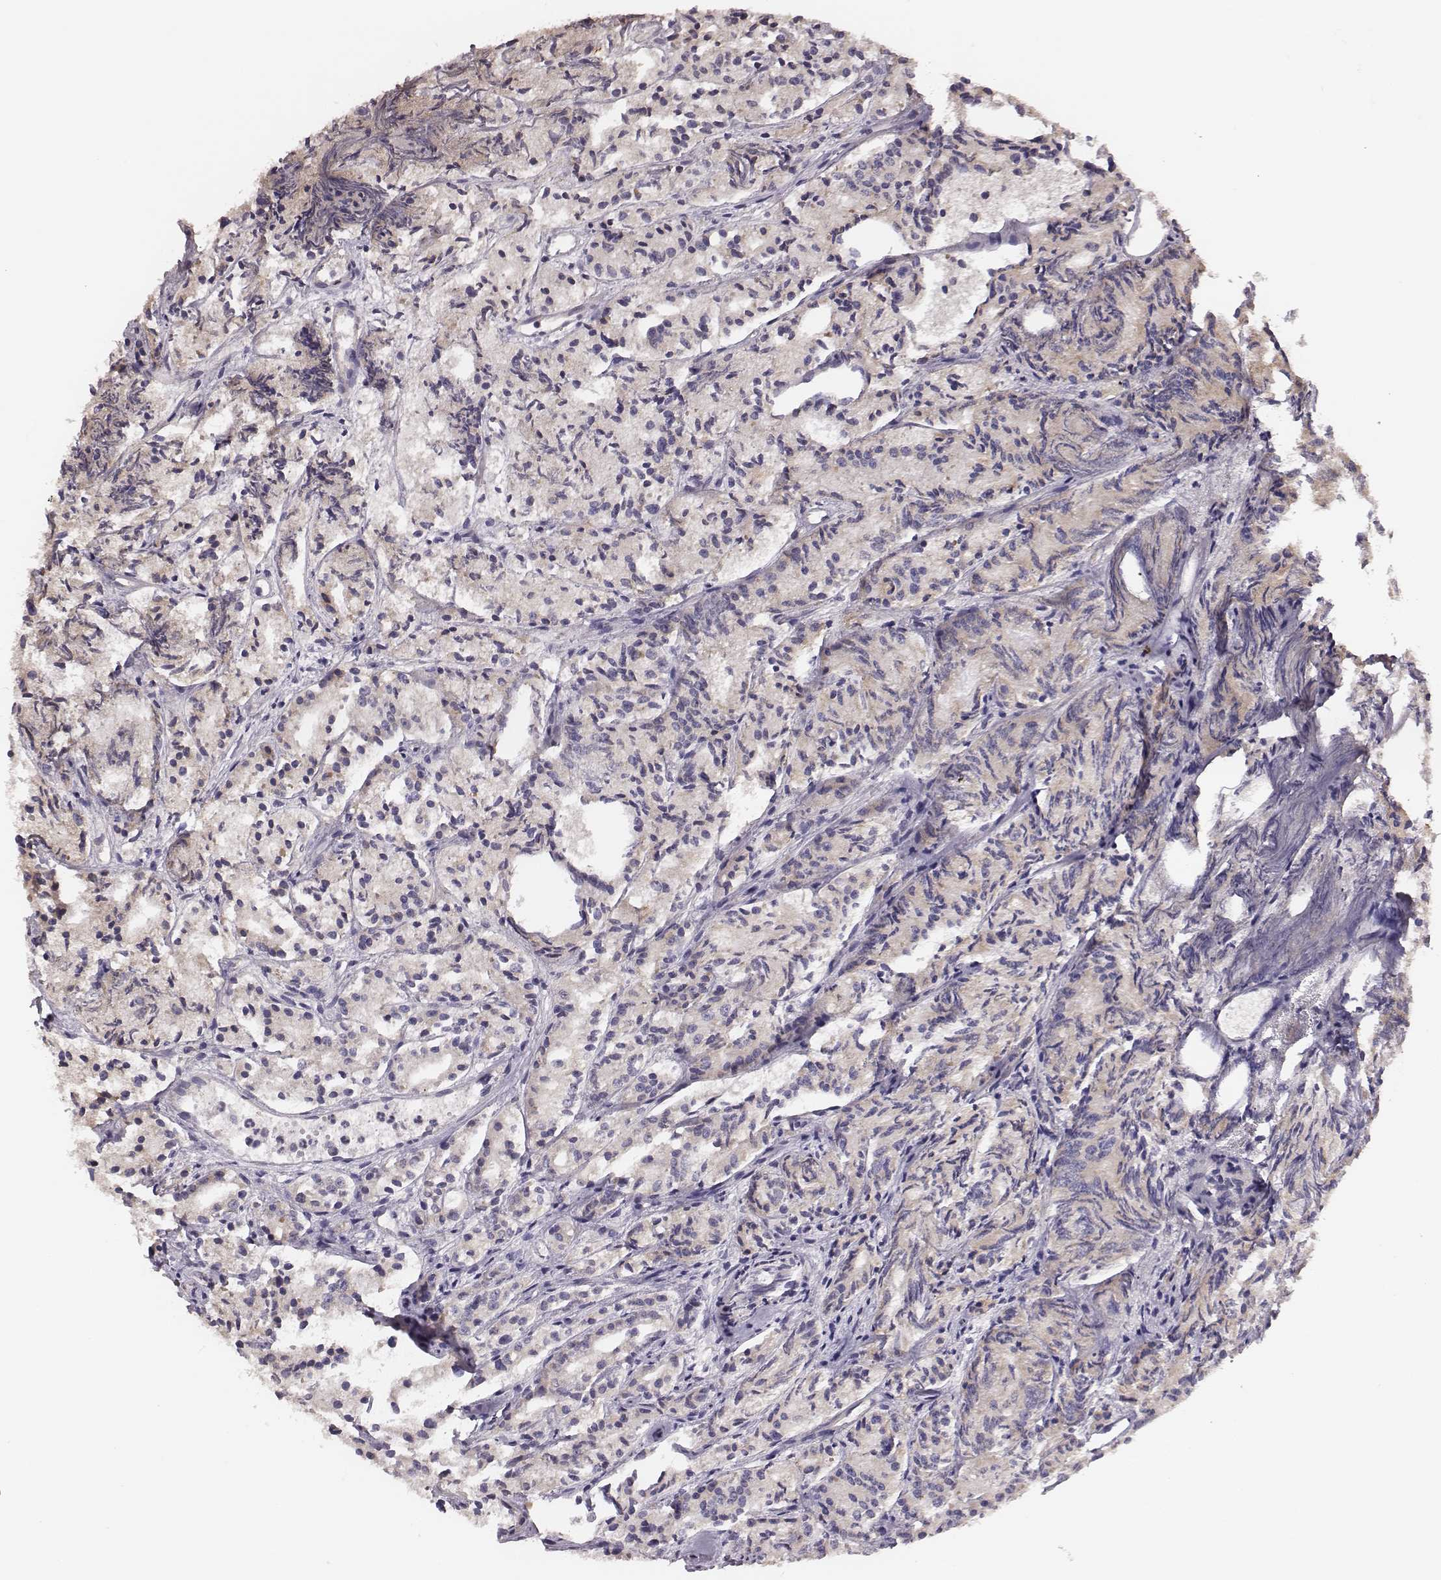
{"staining": {"intensity": "negative", "quantity": "none", "location": "none"}, "tissue": "prostate cancer", "cell_type": "Tumor cells", "image_type": "cancer", "snomed": [{"axis": "morphology", "description": "Adenocarcinoma, Medium grade"}, {"axis": "topography", "description": "Prostate"}], "caption": "Immunohistochemistry (IHC) histopathology image of neoplastic tissue: prostate medium-grade adenocarcinoma stained with DAB exhibits no significant protein positivity in tumor cells.", "gene": "HAVCR1", "patient": {"sex": "male", "age": 74}}